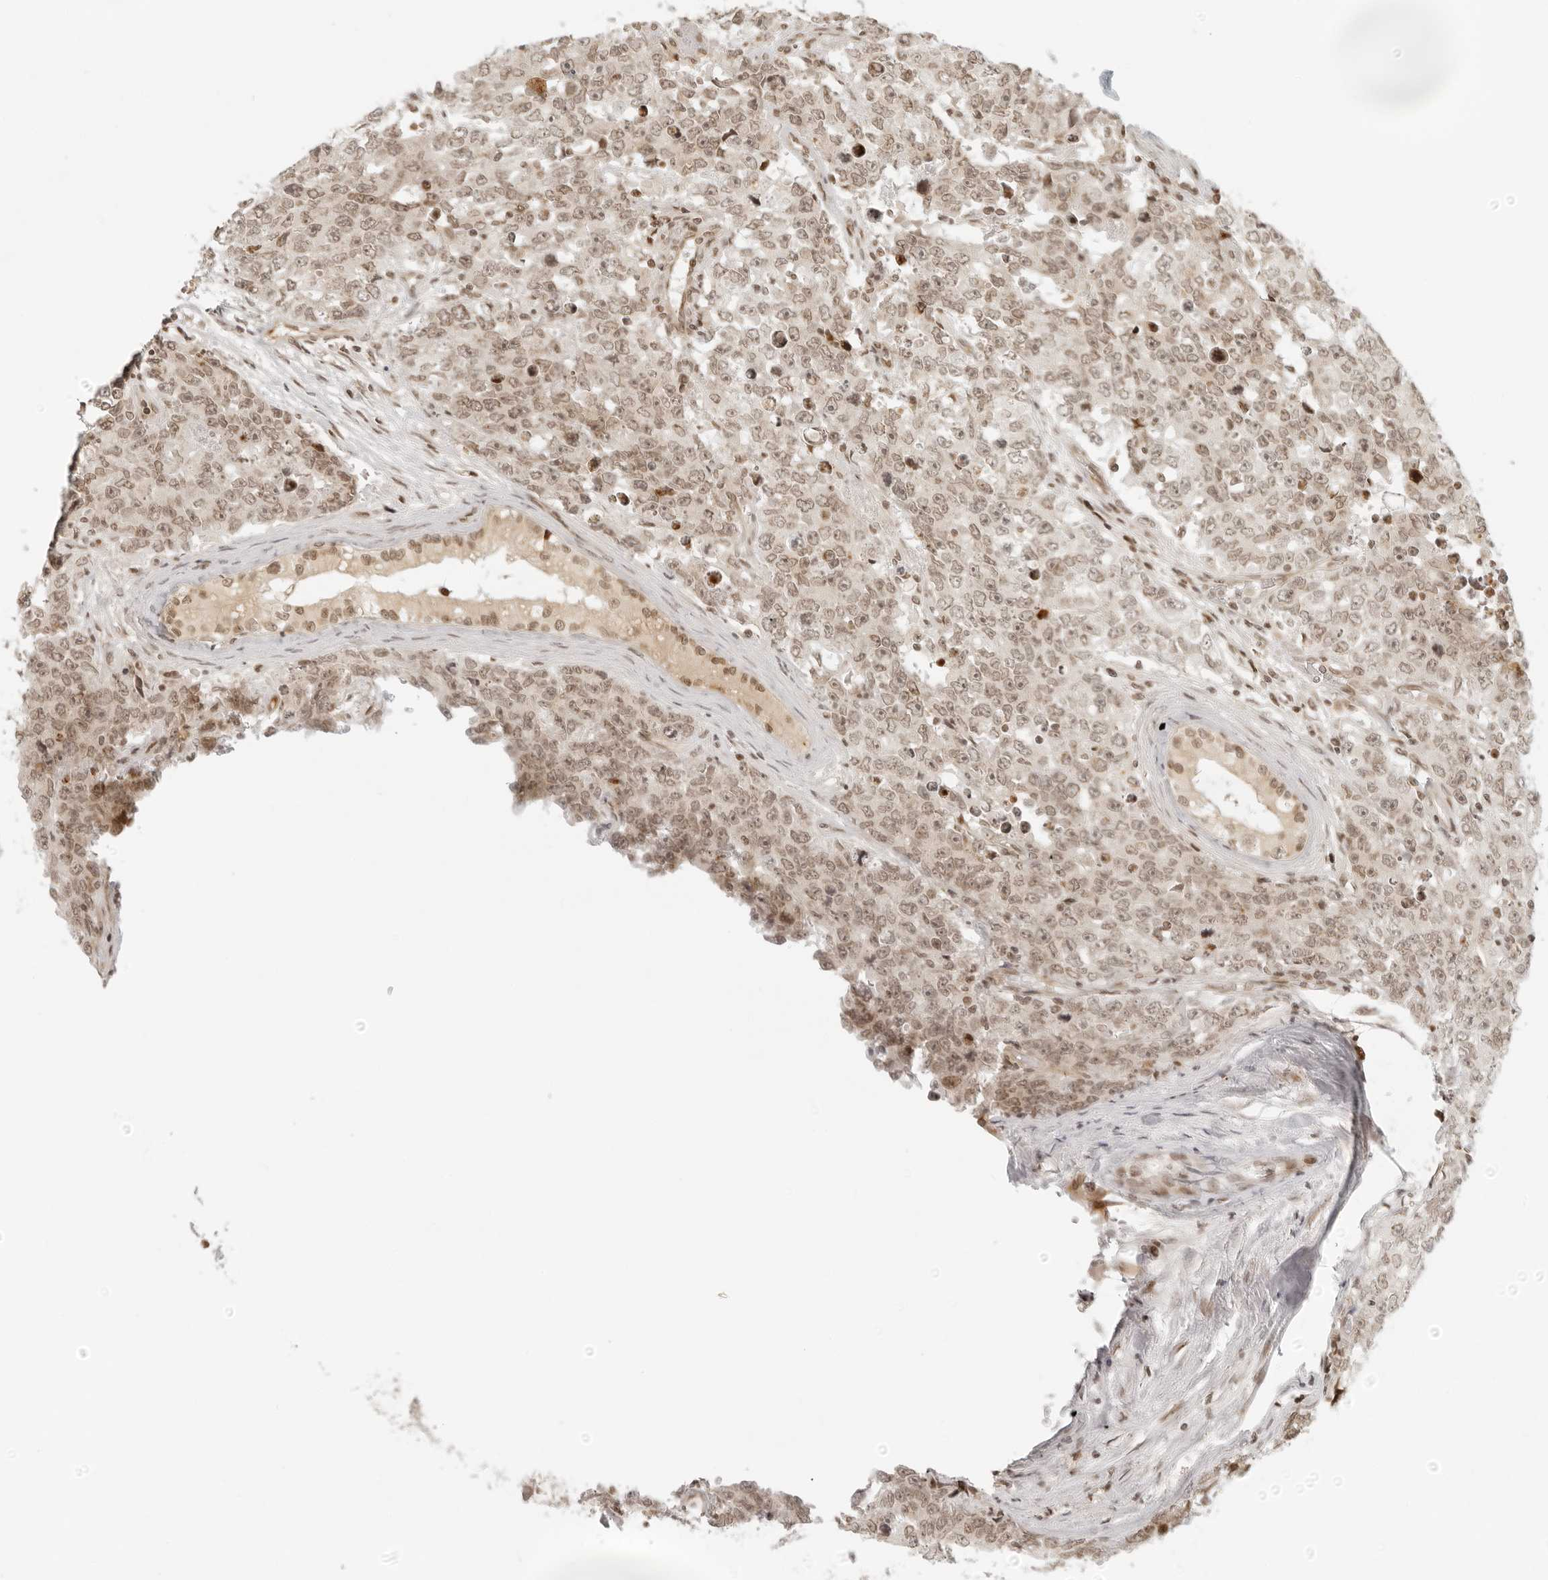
{"staining": {"intensity": "weak", "quantity": ">75%", "location": "nuclear"}, "tissue": "testis cancer", "cell_type": "Tumor cells", "image_type": "cancer", "snomed": [{"axis": "morphology", "description": "Carcinoma, Embryonal, NOS"}, {"axis": "topography", "description": "Testis"}], "caption": "IHC photomicrograph of neoplastic tissue: human testis embryonal carcinoma stained using immunohistochemistry shows low levels of weak protein expression localized specifically in the nuclear of tumor cells, appearing as a nuclear brown color.", "gene": "ZNF407", "patient": {"sex": "male", "age": 28}}